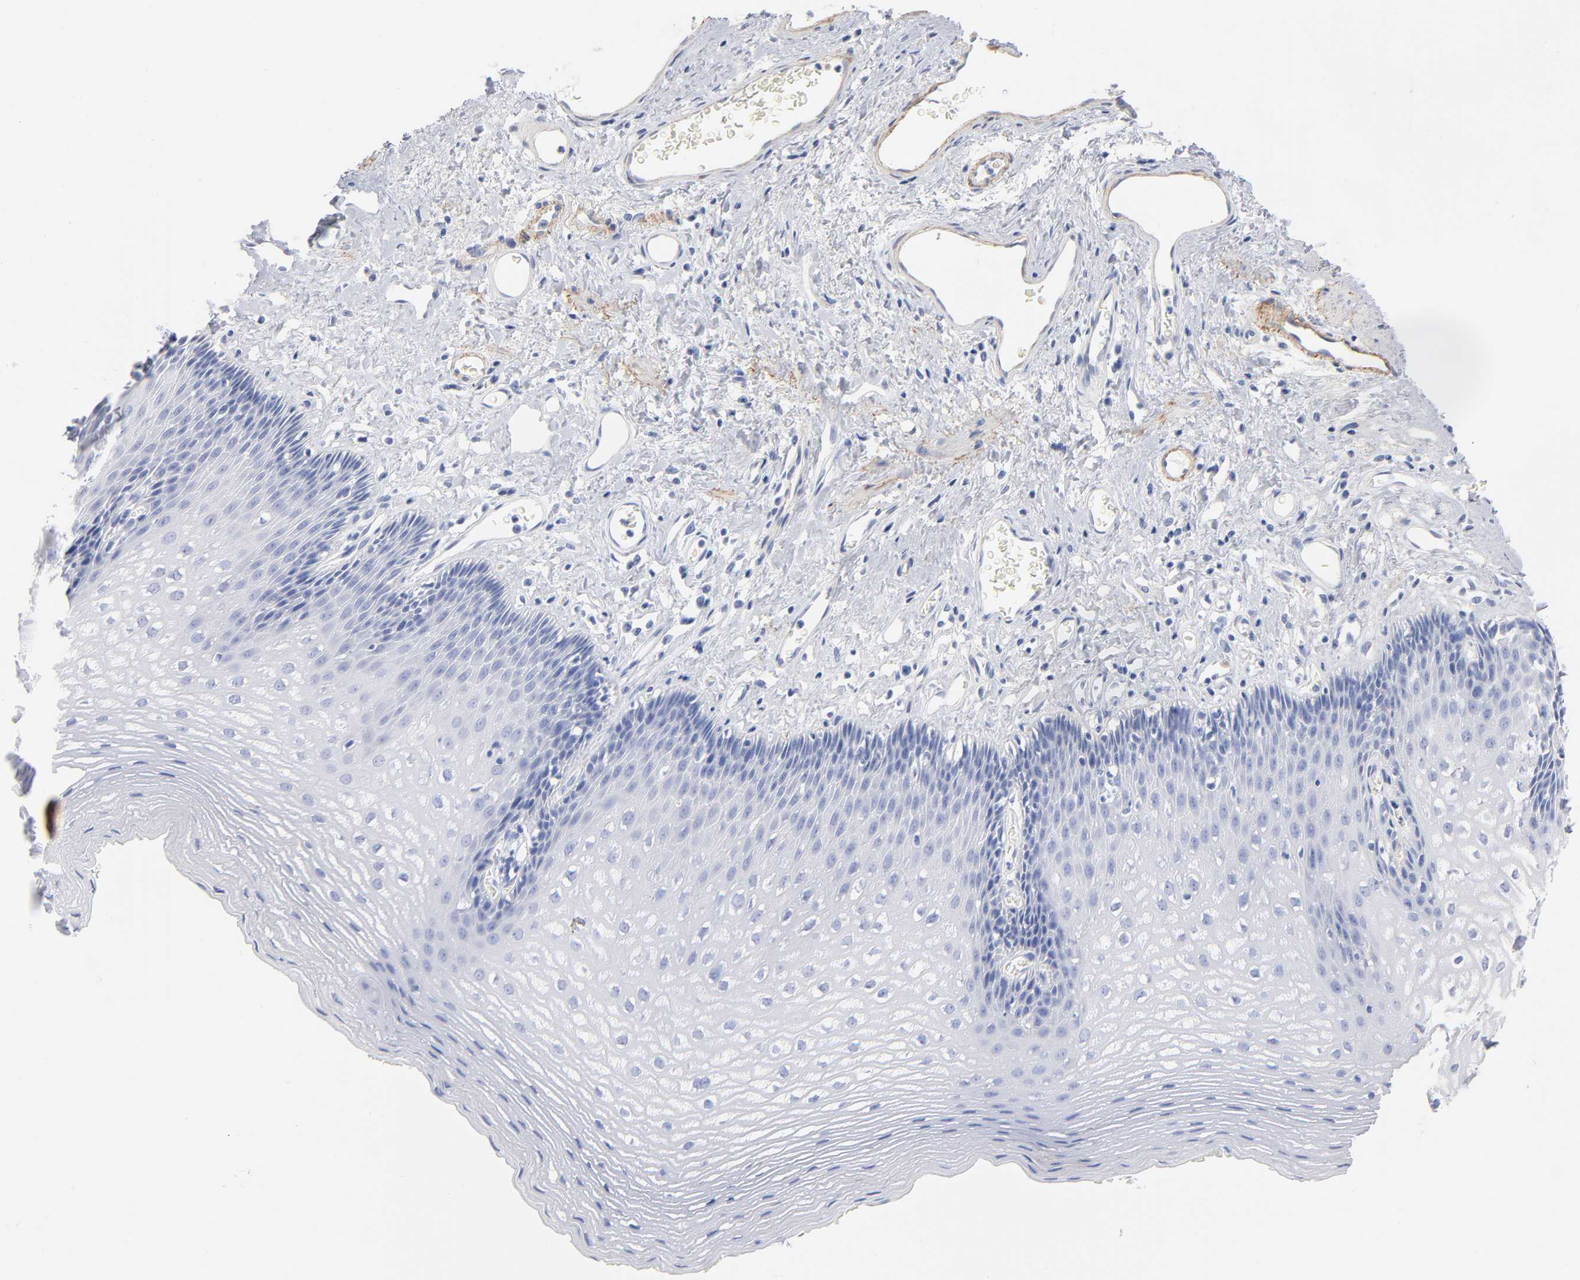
{"staining": {"intensity": "negative", "quantity": "none", "location": "none"}, "tissue": "esophagus", "cell_type": "Squamous epithelial cells", "image_type": "normal", "snomed": [{"axis": "morphology", "description": "Normal tissue, NOS"}, {"axis": "topography", "description": "Esophagus"}], "caption": "The micrograph displays no significant positivity in squamous epithelial cells of esophagus. (DAB IHC visualized using brightfield microscopy, high magnification).", "gene": "AGTR1", "patient": {"sex": "female", "age": 70}}